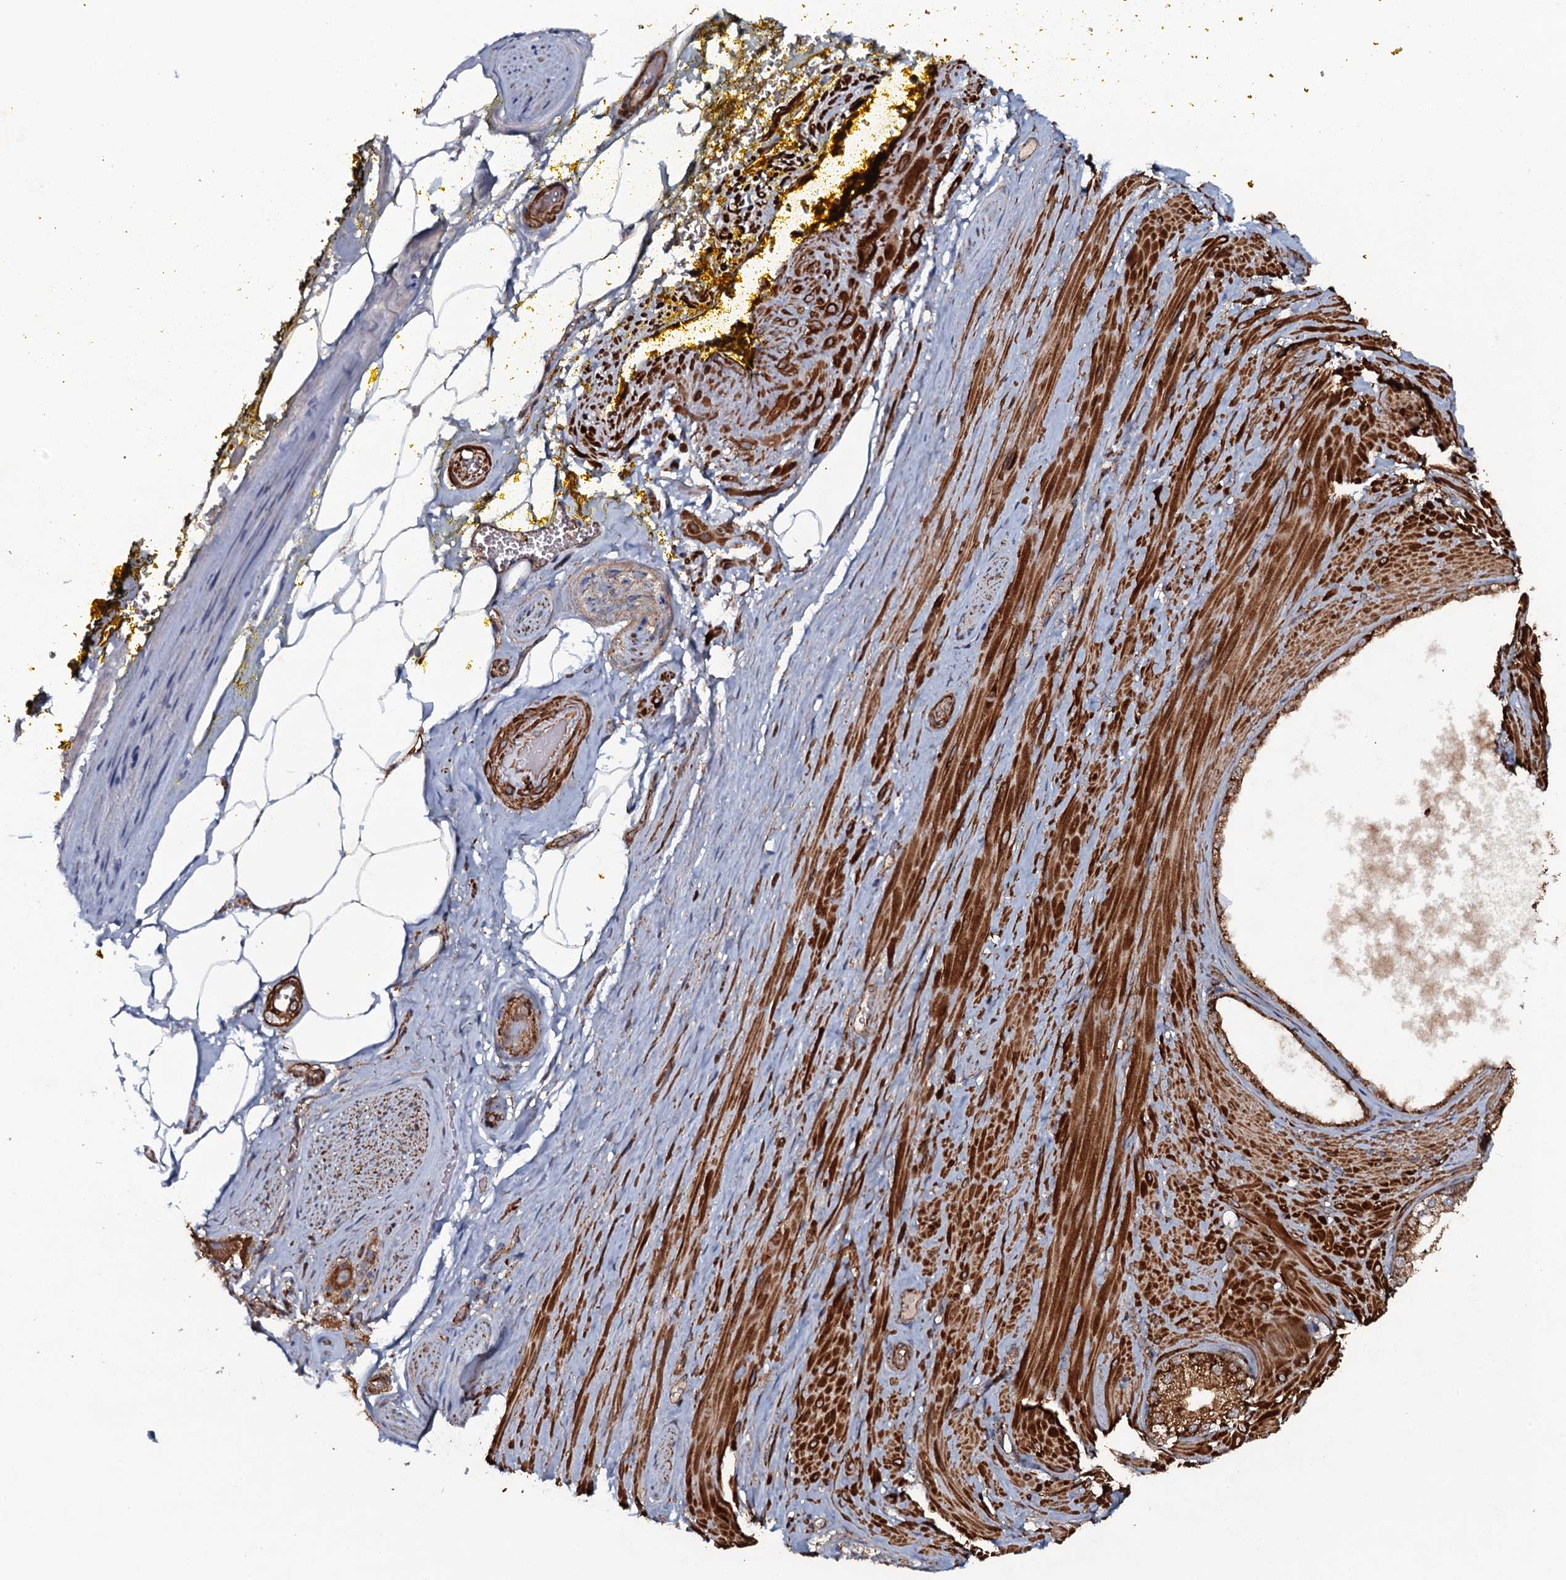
{"staining": {"intensity": "weak", "quantity": "25%-75%", "location": "cytoplasmic/membranous"}, "tissue": "adipose tissue", "cell_type": "Adipocytes", "image_type": "normal", "snomed": [{"axis": "morphology", "description": "Normal tissue, NOS"}, {"axis": "morphology", "description": "Adenocarcinoma, Low grade"}, {"axis": "topography", "description": "Prostate"}, {"axis": "topography", "description": "Peripheral nerve tissue"}], "caption": "A photomicrograph of human adipose tissue stained for a protein exhibits weak cytoplasmic/membranous brown staining in adipocytes. (Stains: DAB in brown, nuclei in blue, Microscopy: brightfield microscopy at high magnification).", "gene": "VWA8", "patient": {"sex": "male", "age": 63}}